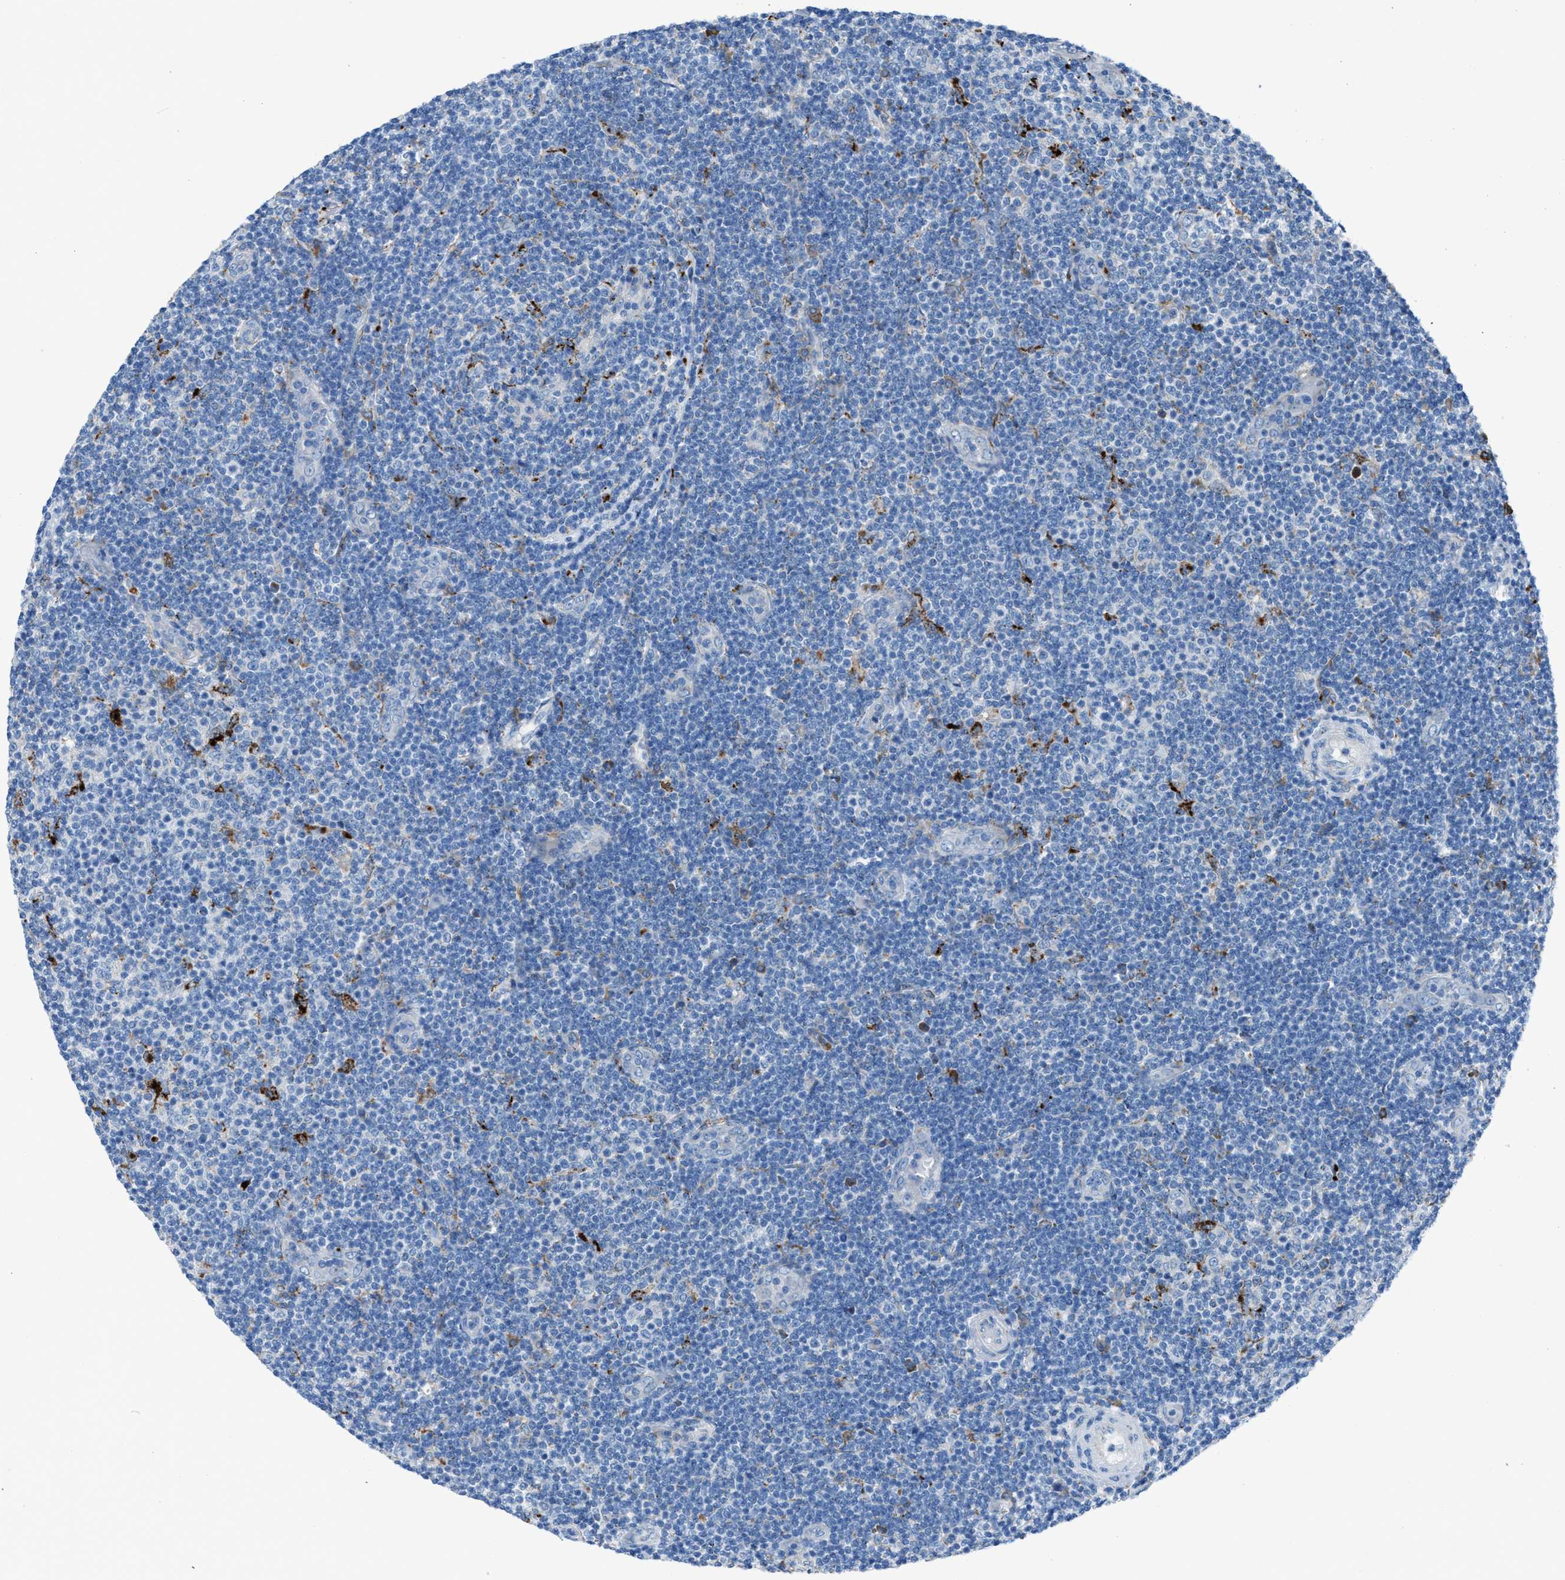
{"staining": {"intensity": "negative", "quantity": "none", "location": "none"}, "tissue": "lymphoma", "cell_type": "Tumor cells", "image_type": "cancer", "snomed": [{"axis": "morphology", "description": "Malignant lymphoma, non-Hodgkin's type, Low grade"}, {"axis": "topography", "description": "Lymph node"}], "caption": "This photomicrograph is of low-grade malignant lymphoma, non-Hodgkin's type stained with immunohistochemistry to label a protein in brown with the nuclei are counter-stained blue. There is no positivity in tumor cells. (Immunohistochemistry (ihc), brightfield microscopy, high magnification).", "gene": "CD1B", "patient": {"sex": "male", "age": 83}}